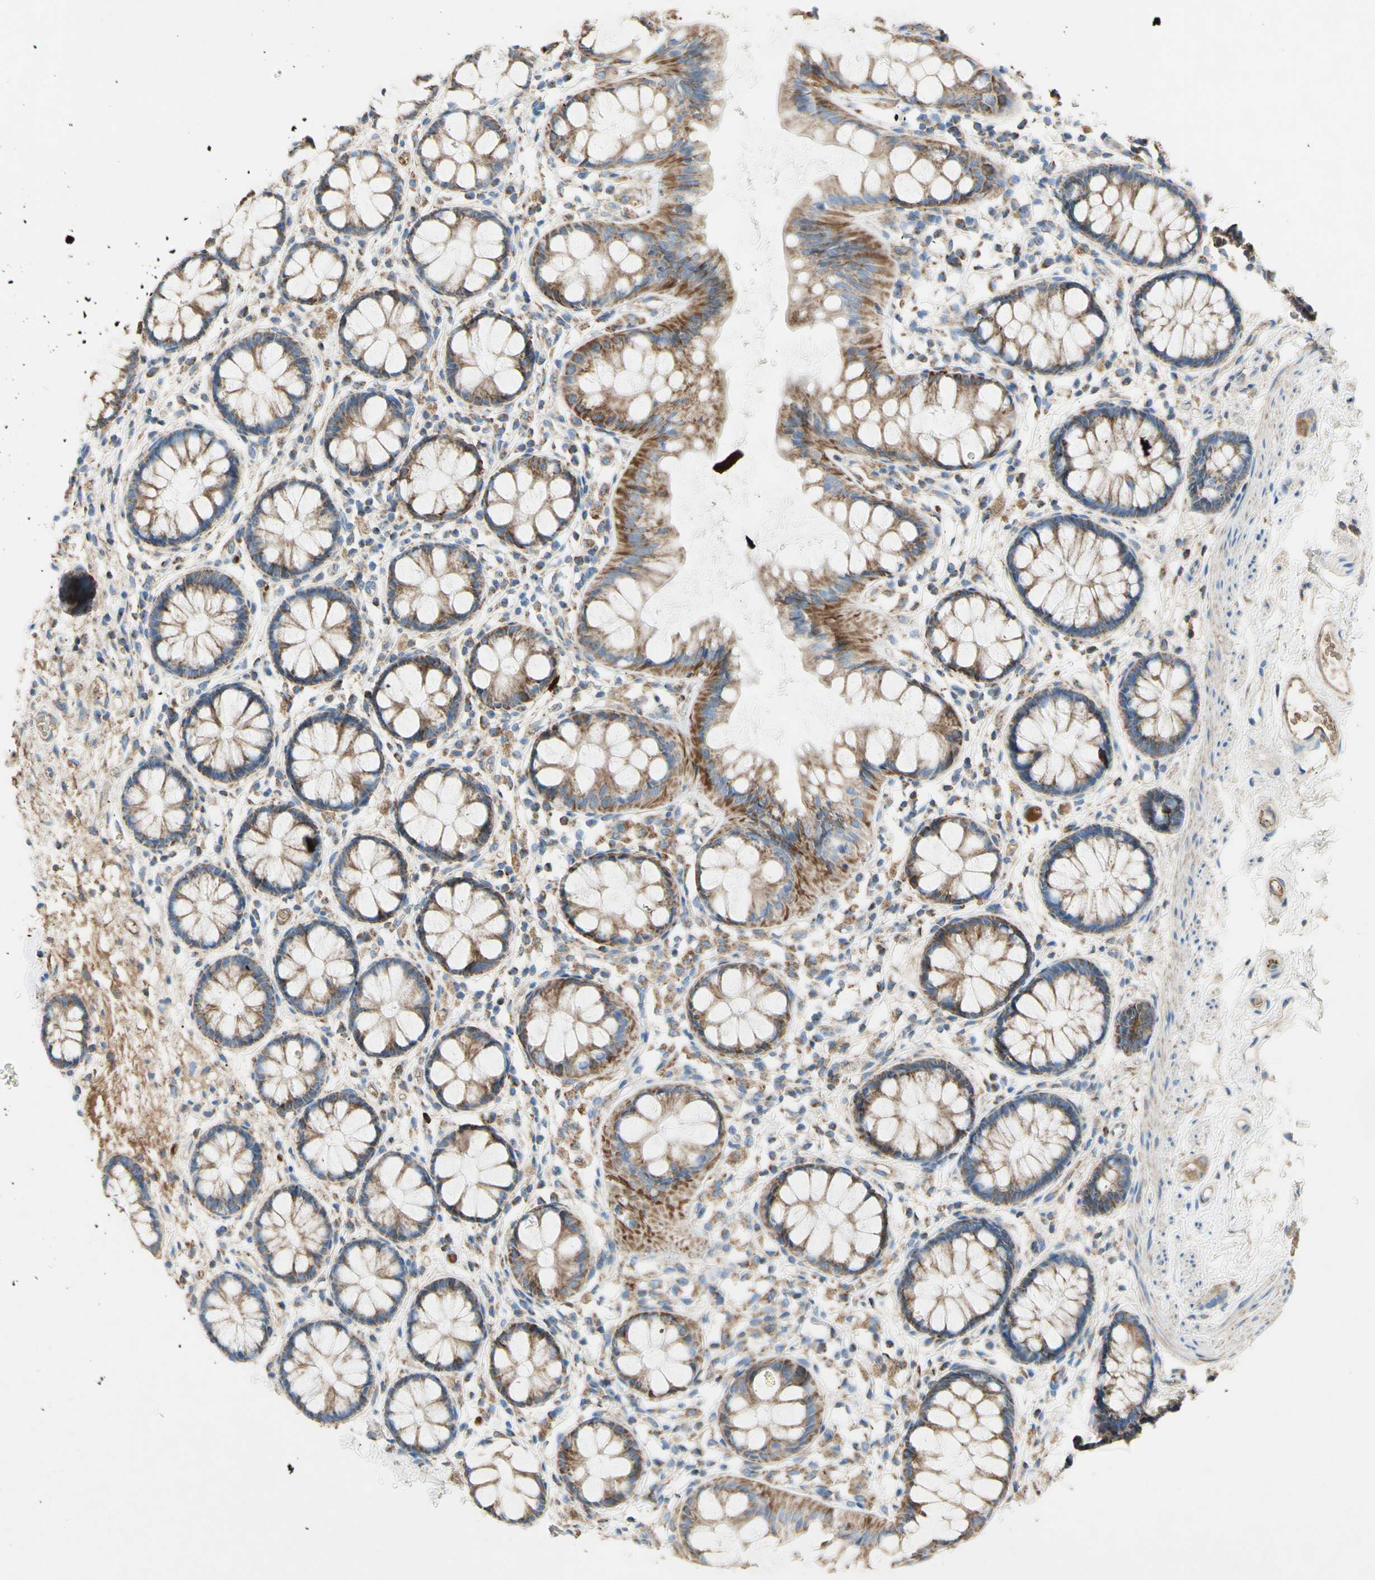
{"staining": {"intensity": "moderate", "quantity": ">75%", "location": "cytoplasmic/membranous"}, "tissue": "rectum", "cell_type": "Glandular cells", "image_type": "normal", "snomed": [{"axis": "morphology", "description": "Normal tissue, NOS"}, {"axis": "topography", "description": "Rectum"}], "caption": "This histopathology image shows IHC staining of unremarkable rectum, with medium moderate cytoplasmic/membranous positivity in about >75% of glandular cells.", "gene": "SDHB", "patient": {"sex": "female", "age": 66}}